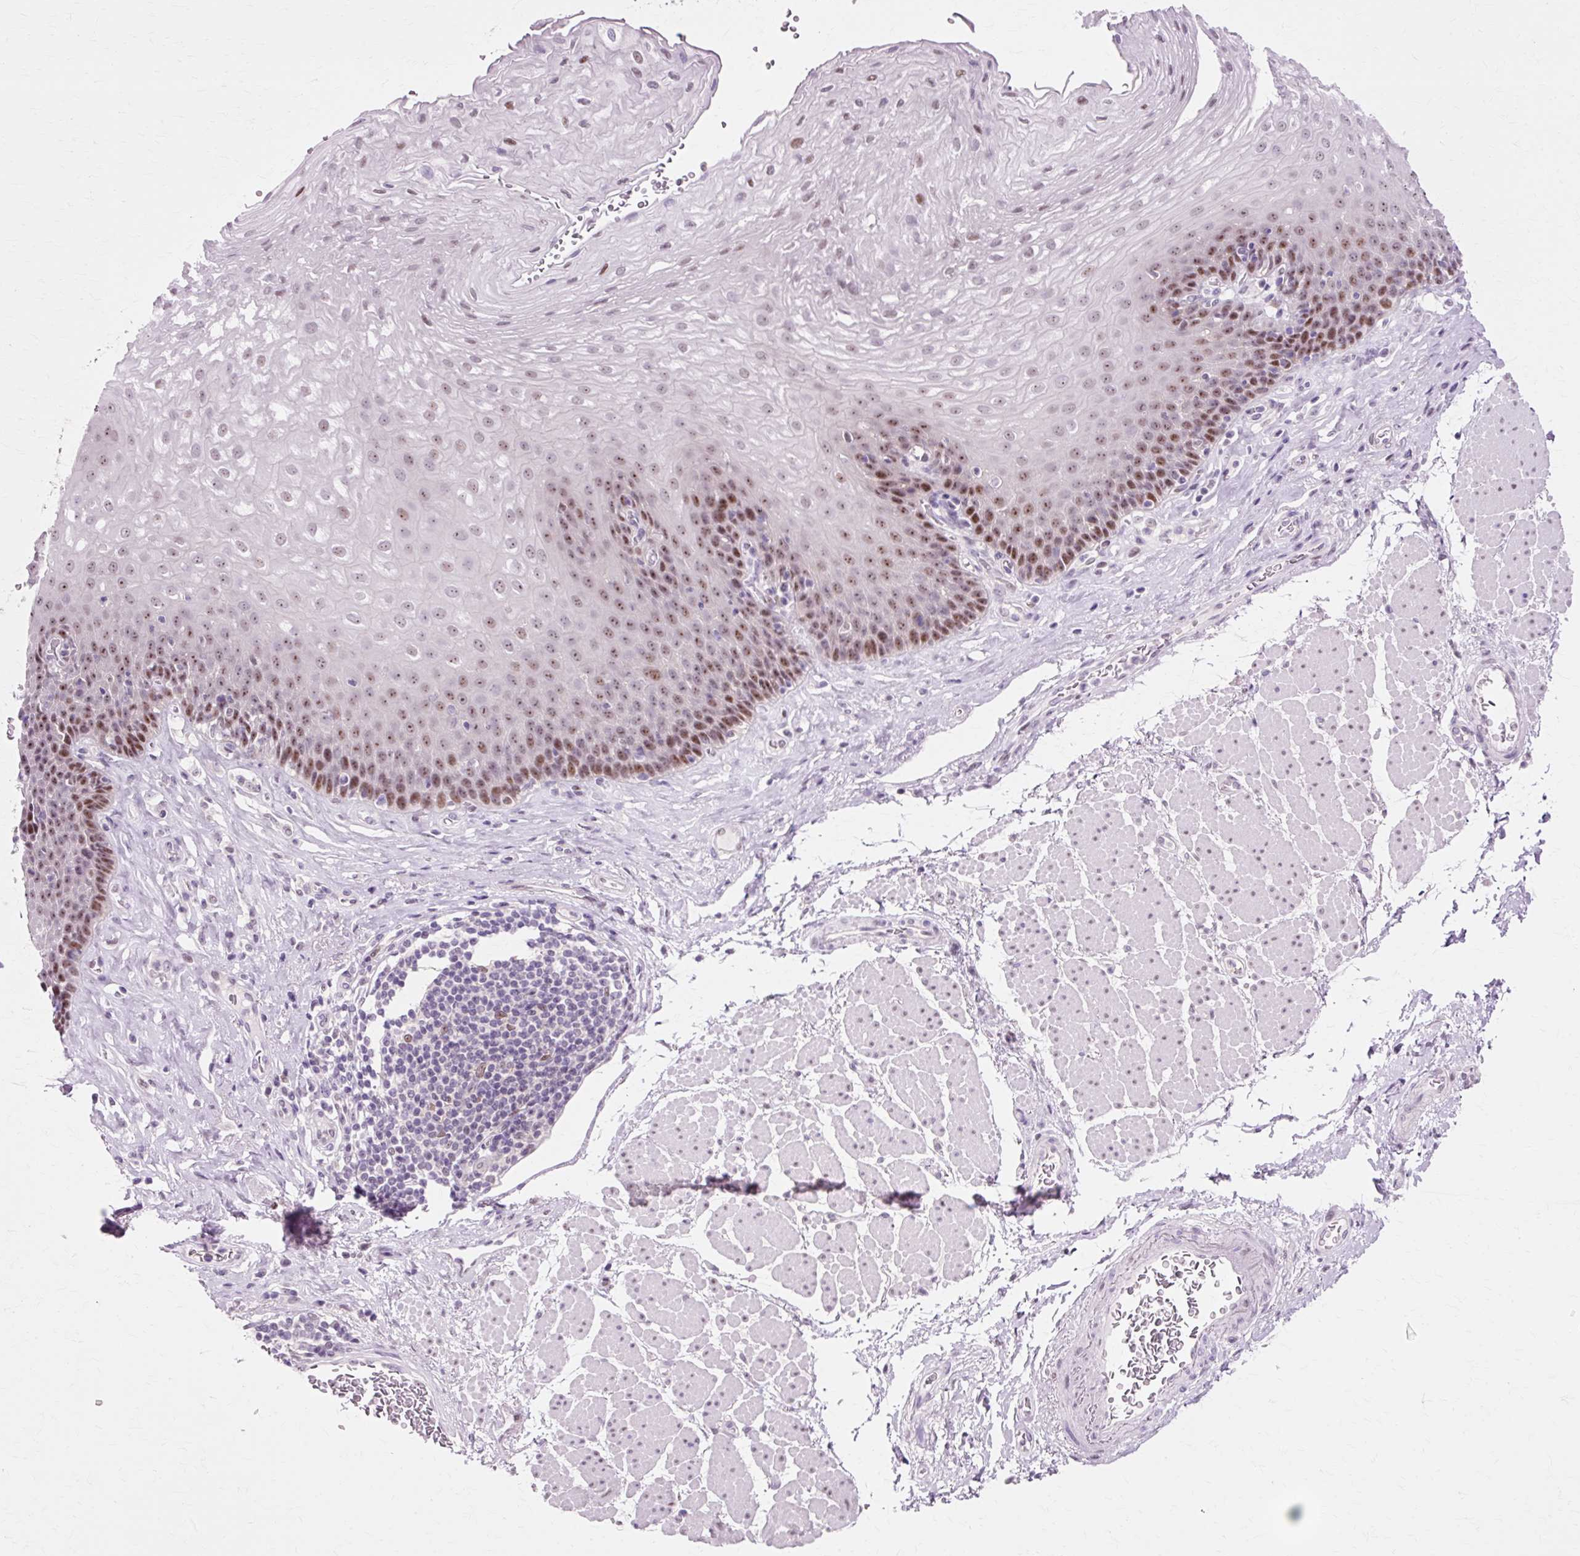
{"staining": {"intensity": "moderate", "quantity": "25%-75%", "location": "nuclear"}, "tissue": "esophagus", "cell_type": "Squamous epithelial cells", "image_type": "normal", "snomed": [{"axis": "morphology", "description": "Normal tissue, NOS"}, {"axis": "topography", "description": "Esophagus"}], "caption": "High-power microscopy captured an IHC image of unremarkable esophagus, revealing moderate nuclear expression in about 25%-75% of squamous epithelial cells.", "gene": "MACROD2", "patient": {"sex": "female", "age": 66}}